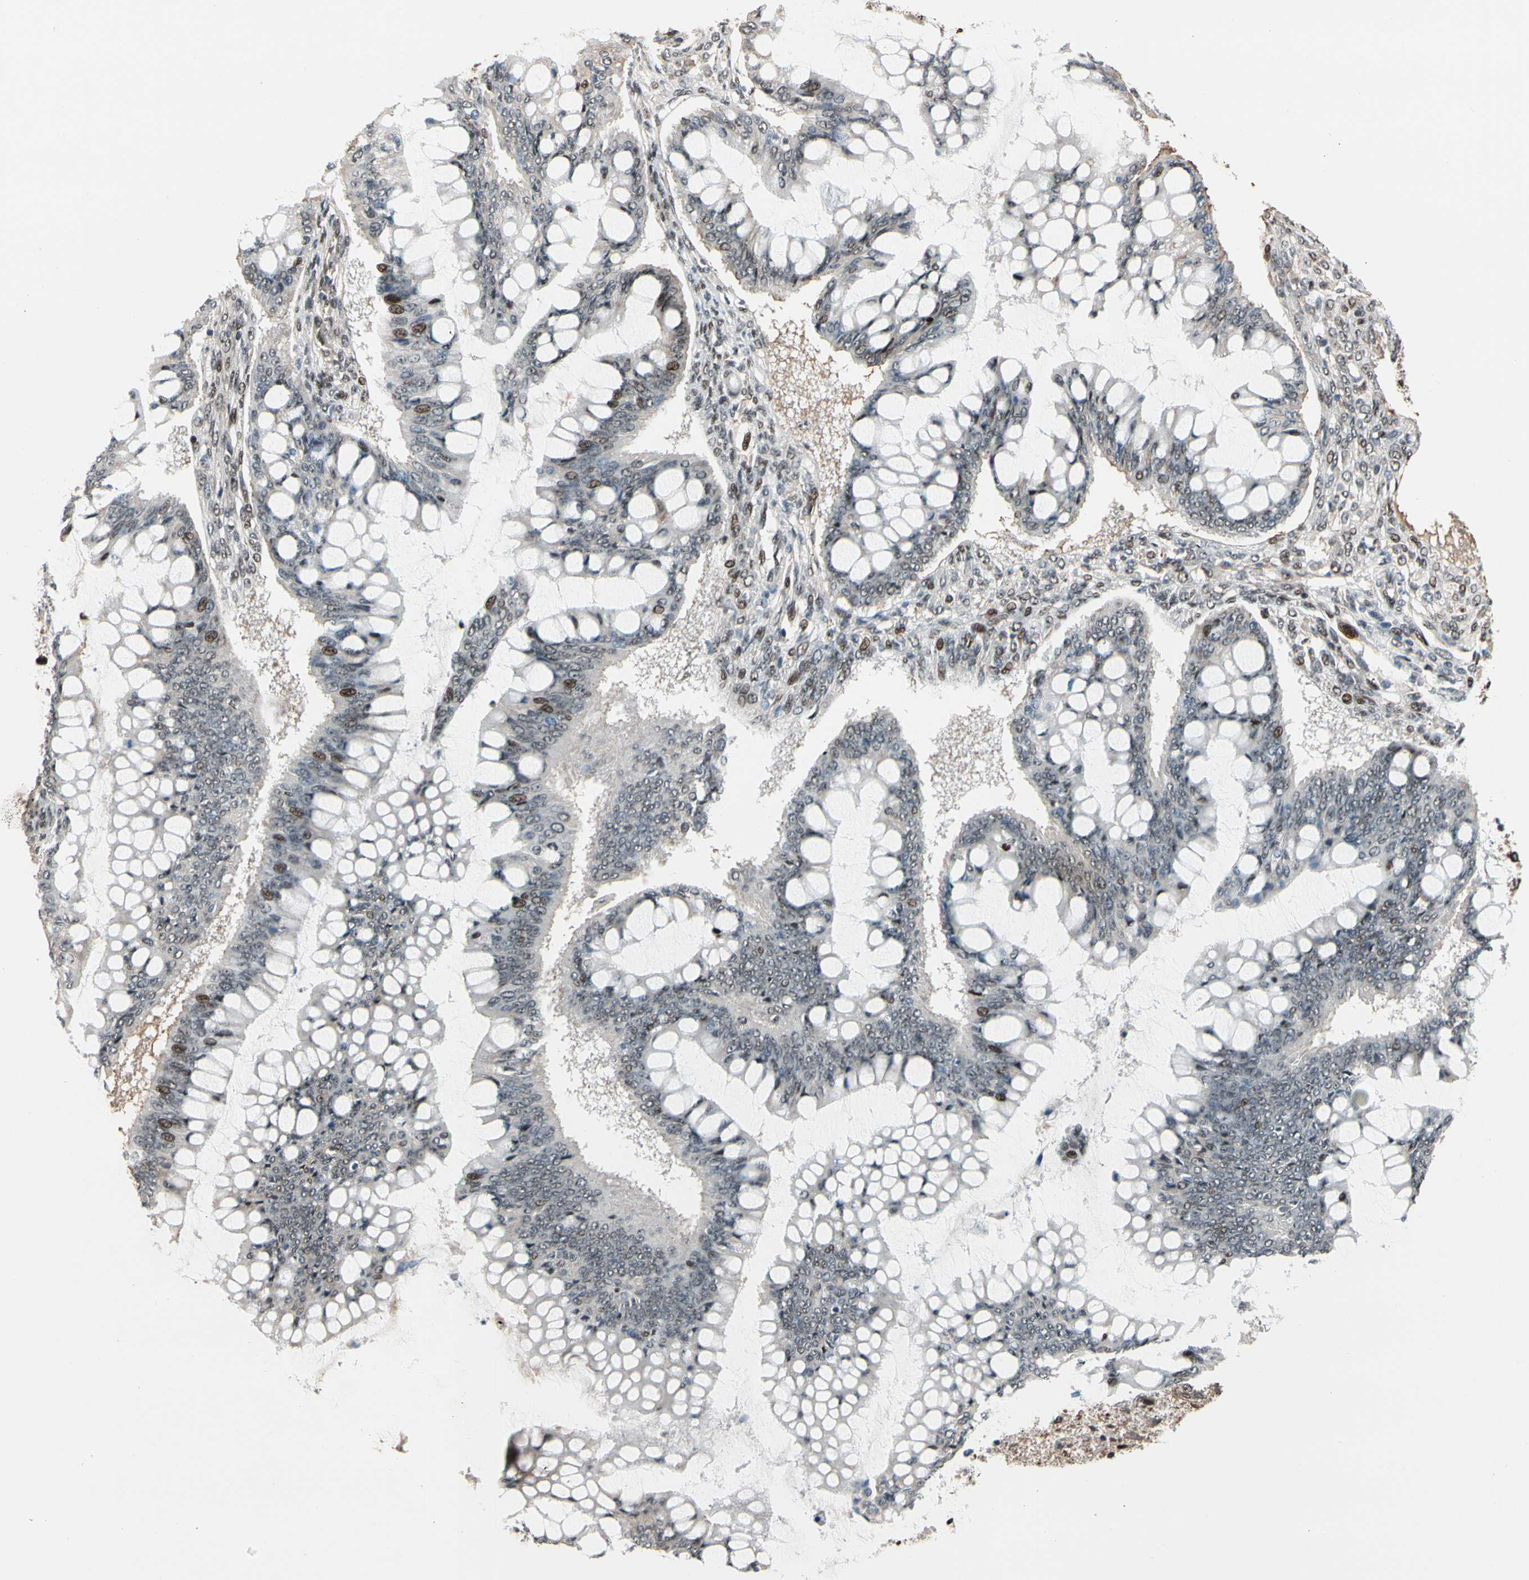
{"staining": {"intensity": "moderate", "quantity": "<25%", "location": "nuclear"}, "tissue": "ovarian cancer", "cell_type": "Tumor cells", "image_type": "cancer", "snomed": [{"axis": "morphology", "description": "Cystadenocarcinoma, mucinous, NOS"}, {"axis": "topography", "description": "Ovary"}], "caption": "Immunohistochemistry of ovarian cancer demonstrates low levels of moderate nuclear staining in approximately <25% of tumor cells.", "gene": "FOXO3", "patient": {"sex": "female", "age": 73}}